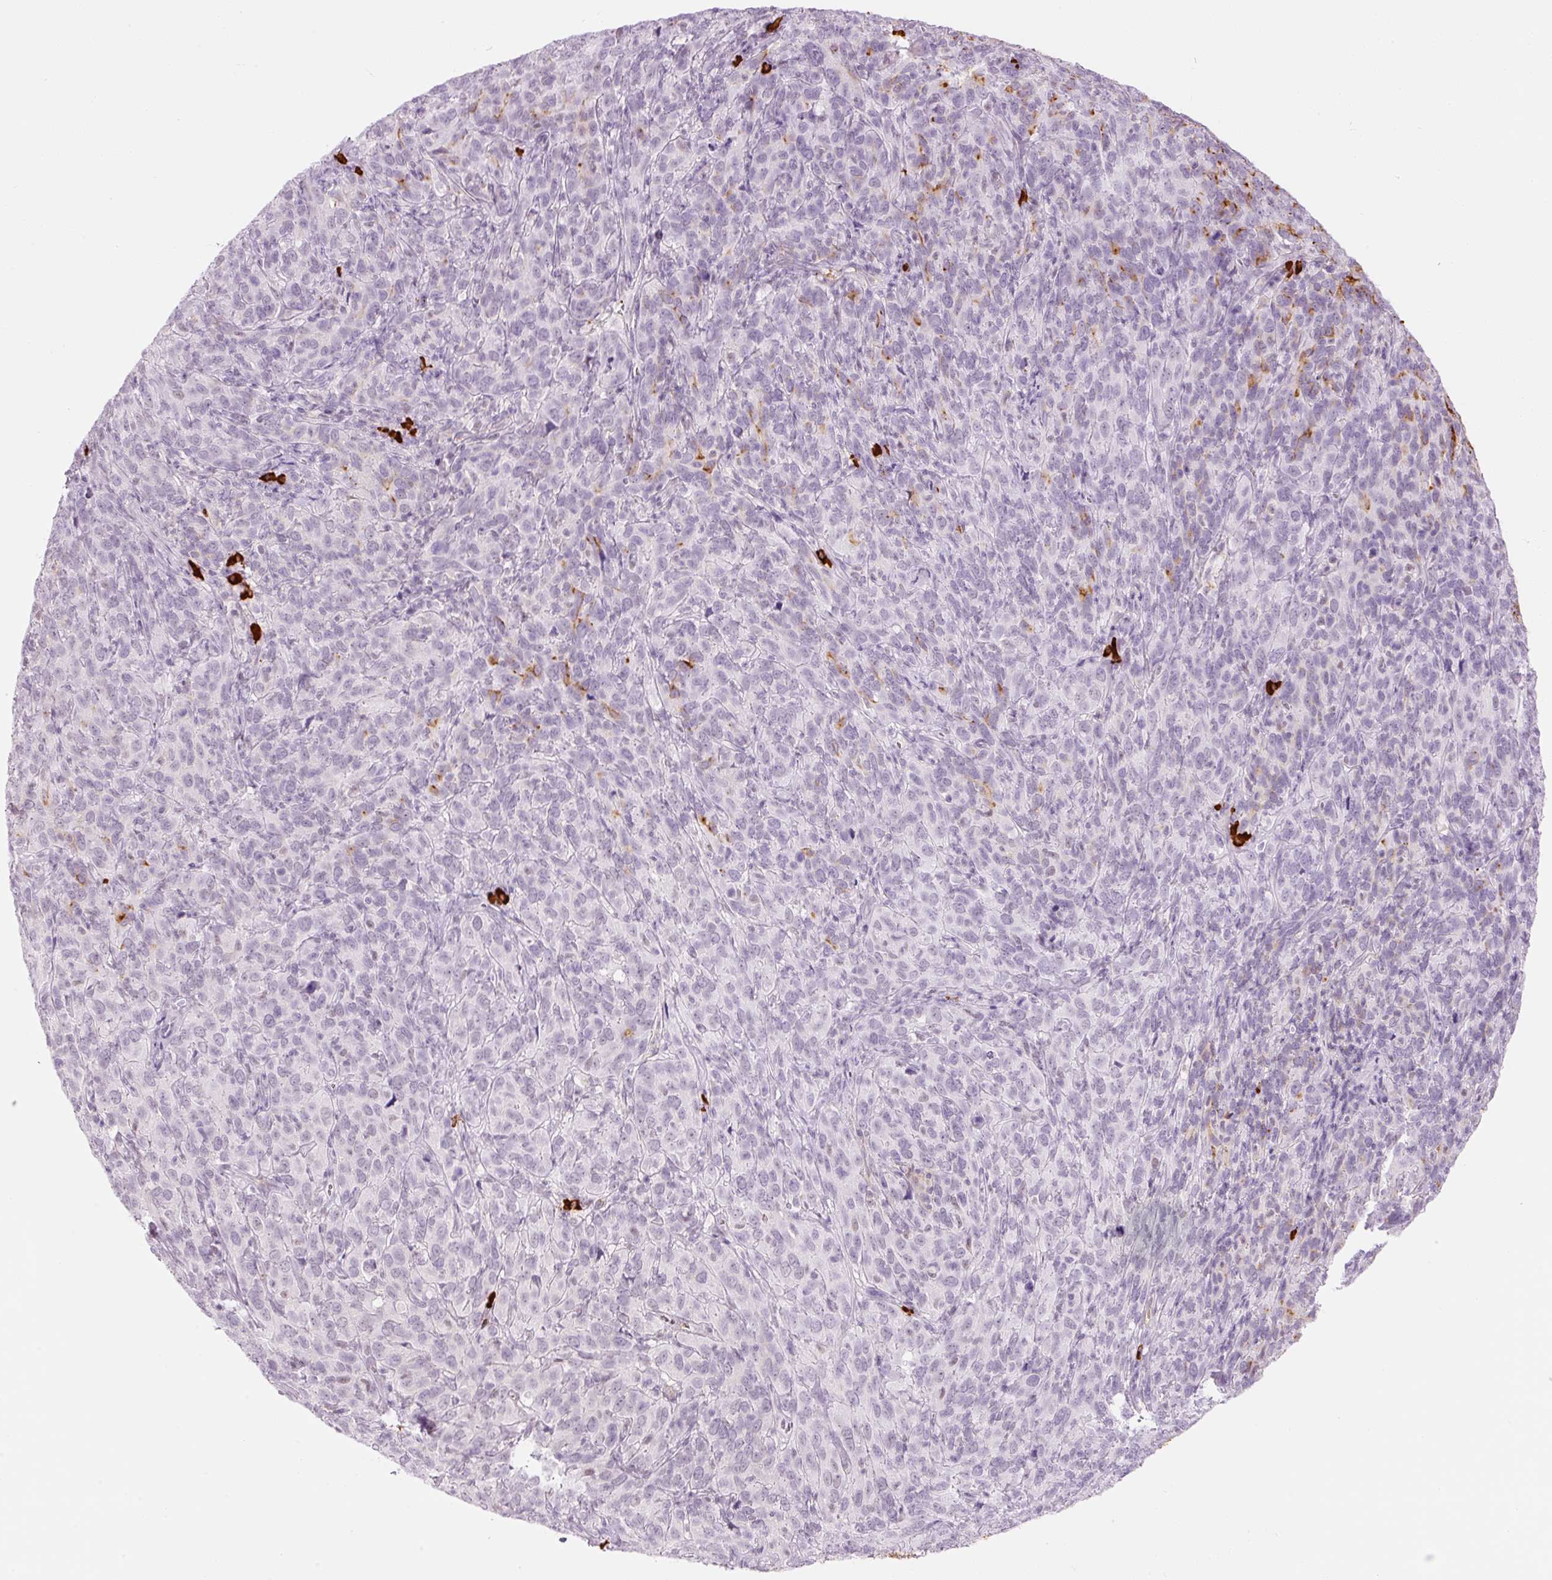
{"staining": {"intensity": "negative", "quantity": "none", "location": "none"}, "tissue": "cervical cancer", "cell_type": "Tumor cells", "image_type": "cancer", "snomed": [{"axis": "morphology", "description": "Normal tissue, NOS"}, {"axis": "morphology", "description": "Squamous cell carcinoma, NOS"}, {"axis": "topography", "description": "Cervix"}], "caption": "An immunohistochemistry image of cervical squamous cell carcinoma is shown. There is no staining in tumor cells of cervical squamous cell carcinoma.", "gene": "PRPF38B", "patient": {"sex": "female", "age": 51}}